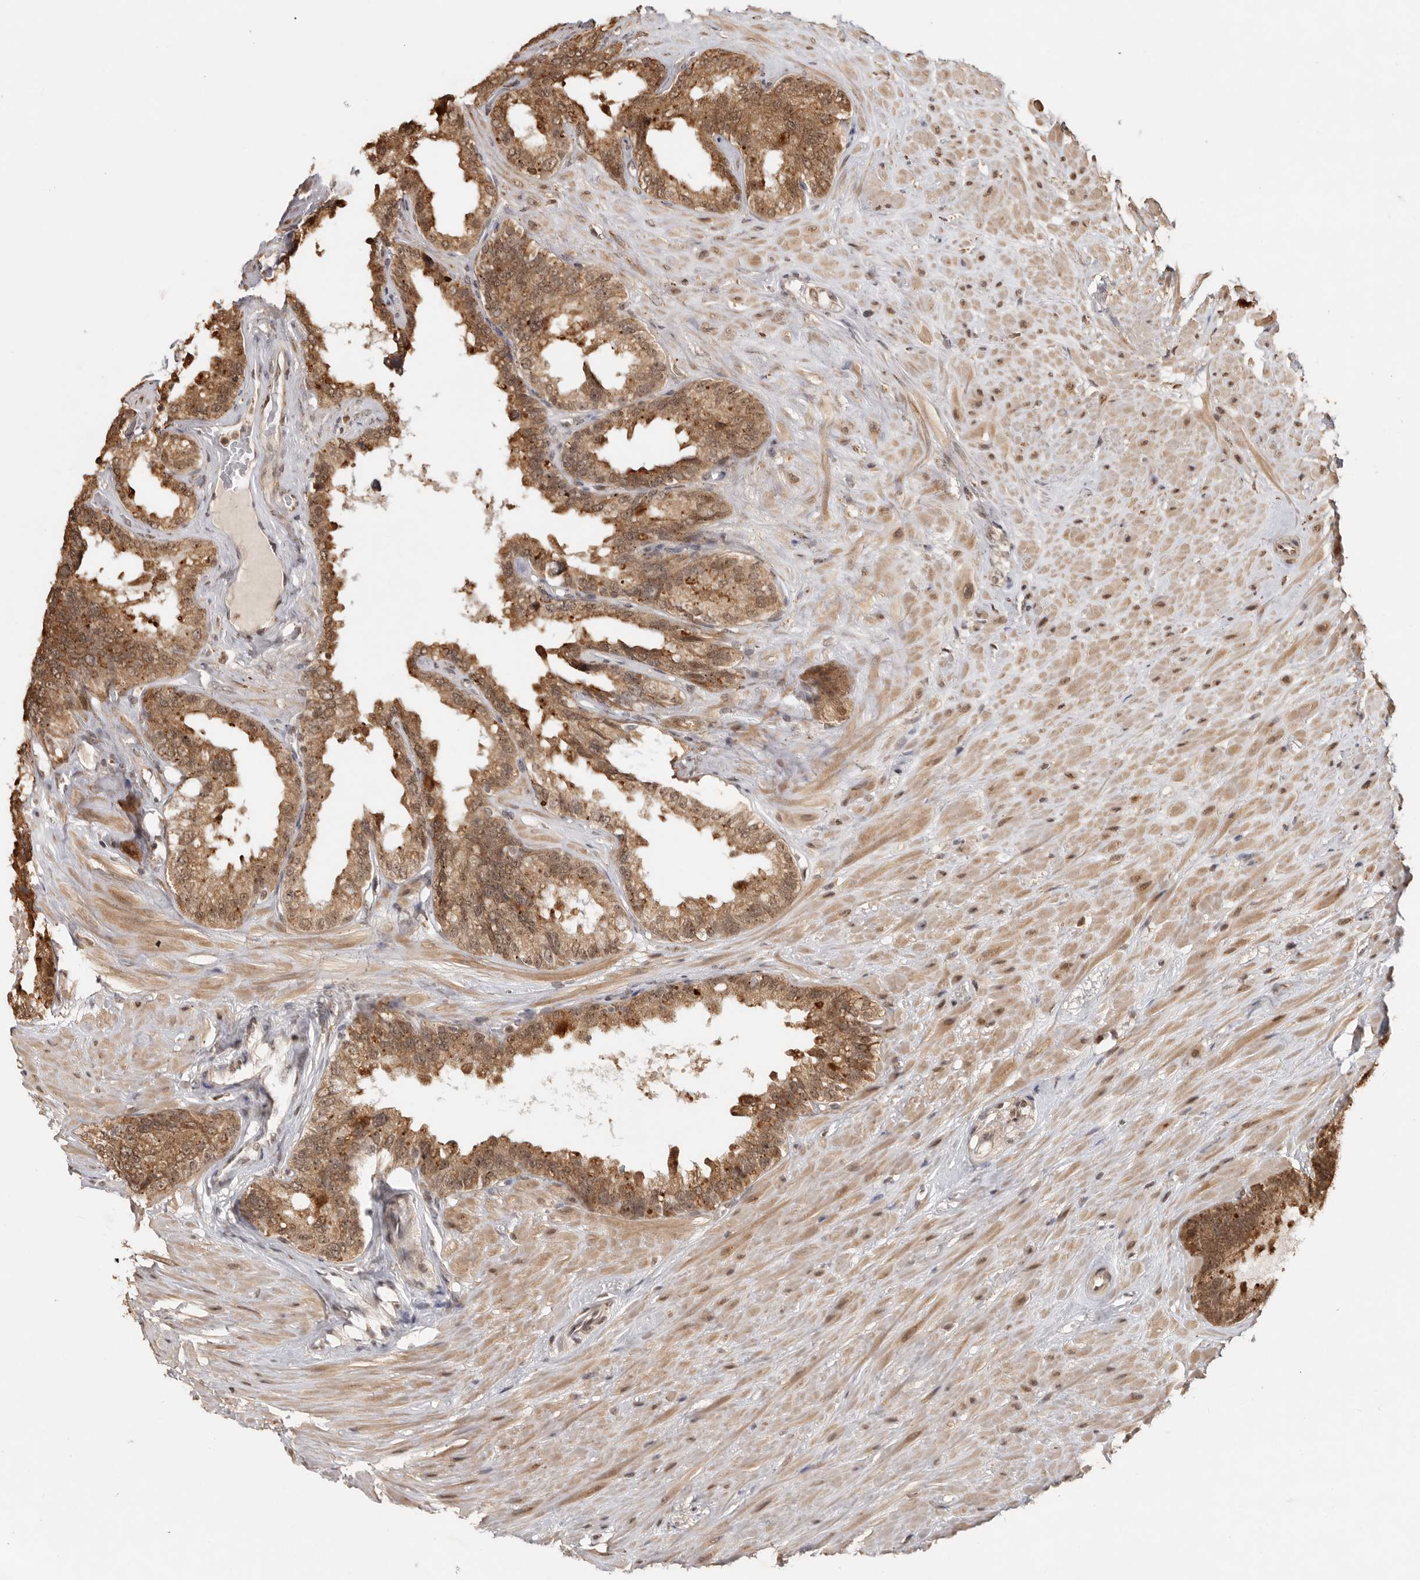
{"staining": {"intensity": "moderate", "quantity": ">75%", "location": "cytoplasmic/membranous,nuclear"}, "tissue": "seminal vesicle", "cell_type": "Glandular cells", "image_type": "normal", "snomed": [{"axis": "morphology", "description": "Normal tissue, NOS"}, {"axis": "topography", "description": "Seminal veicle"}], "caption": "A brown stain labels moderate cytoplasmic/membranous,nuclear expression of a protein in glandular cells of benign human seminal vesicle.", "gene": "ZNF83", "patient": {"sex": "male", "age": 80}}